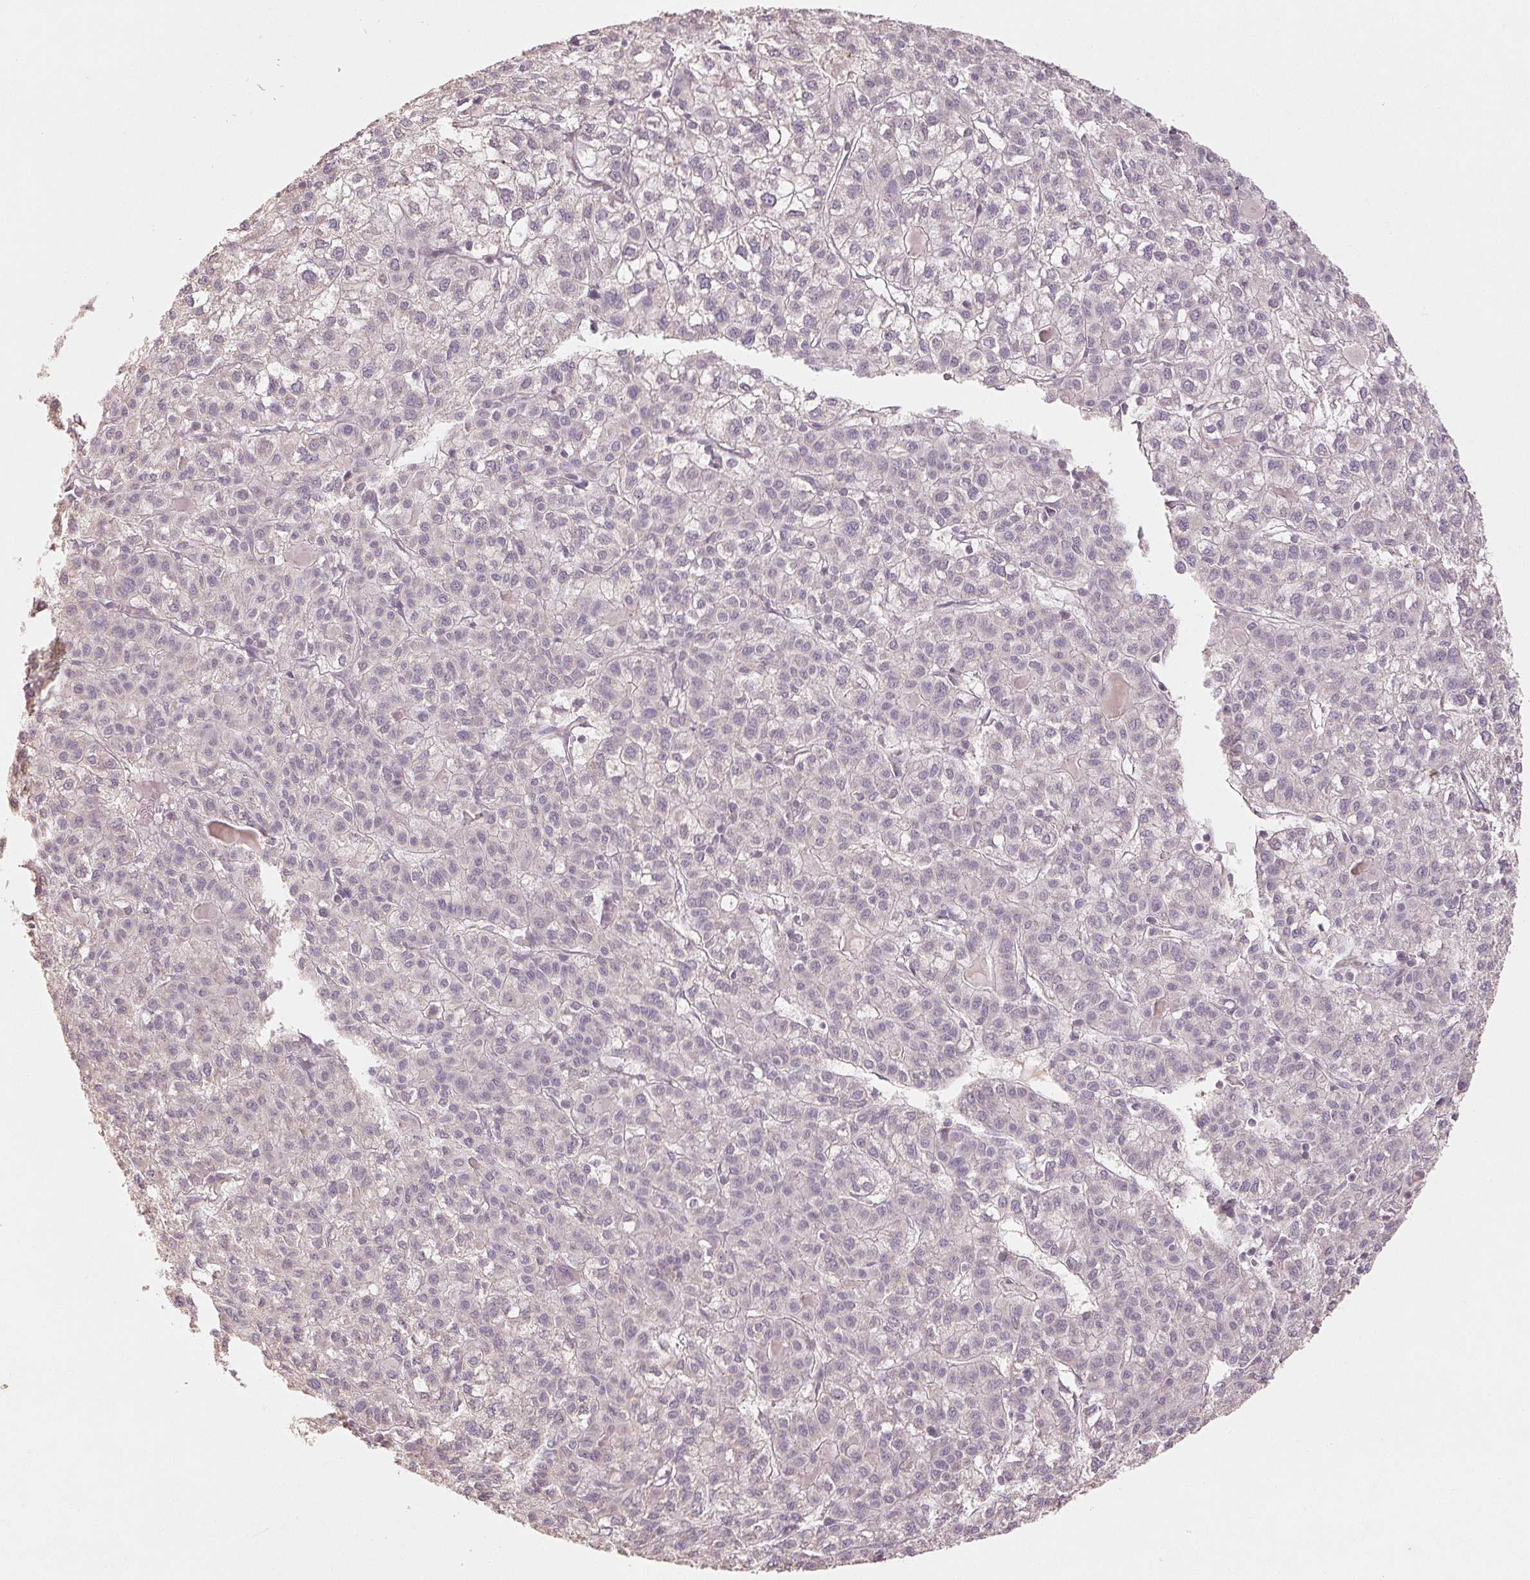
{"staining": {"intensity": "negative", "quantity": "none", "location": "none"}, "tissue": "liver cancer", "cell_type": "Tumor cells", "image_type": "cancer", "snomed": [{"axis": "morphology", "description": "Carcinoma, Hepatocellular, NOS"}, {"axis": "topography", "description": "Liver"}], "caption": "Immunohistochemistry (IHC) of human hepatocellular carcinoma (liver) displays no positivity in tumor cells. The staining is performed using DAB brown chromogen with nuclei counter-stained in using hematoxylin.", "gene": "COX14", "patient": {"sex": "female", "age": 43}}